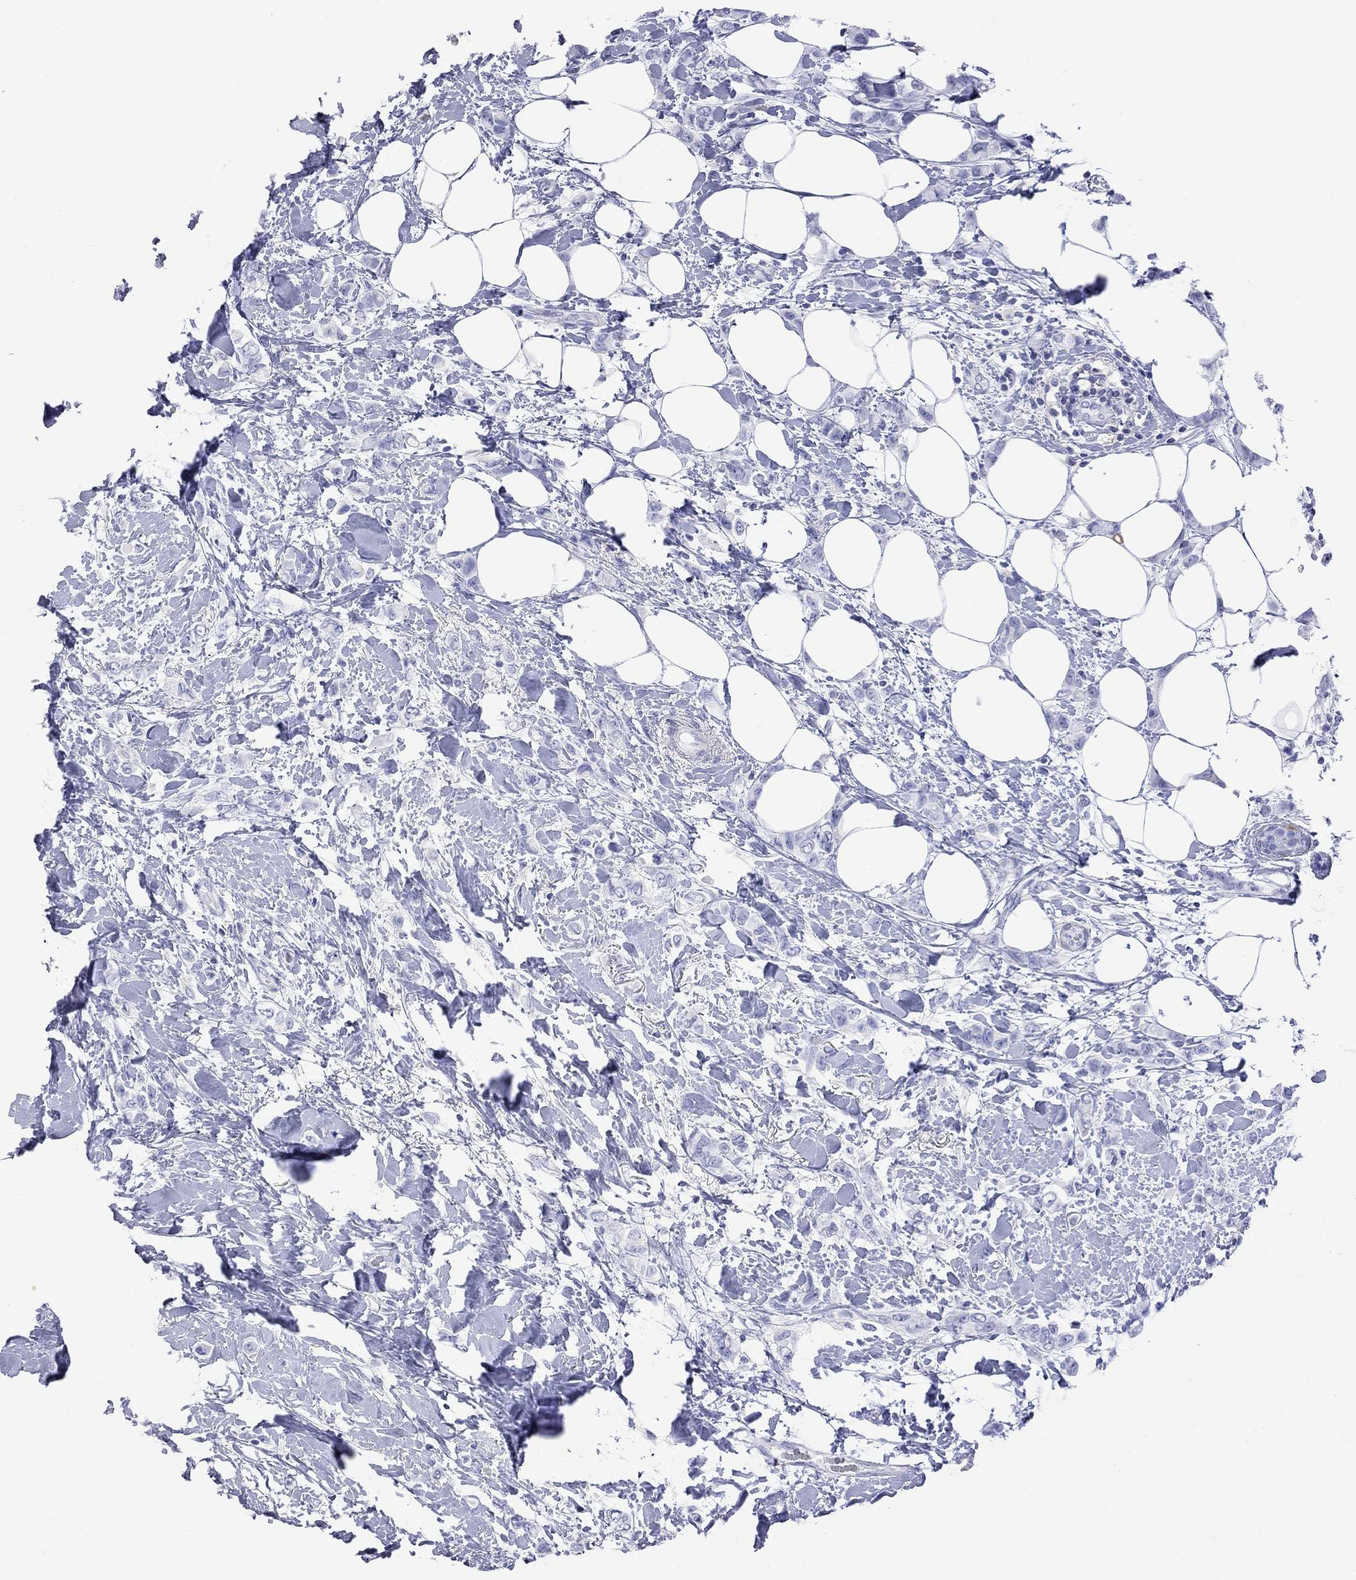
{"staining": {"intensity": "negative", "quantity": "none", "location": "none"}, "tissue": "breast cancer", "cell_type": "Tumor cells", "image_type": "cancer", "snomed": [{"axis": "morphology", "description": "Lobular carcinoma"}, {"axis": "topography", "description": "Breast"}], "caption": "Immunohistochemical staining of breast cancer displays no significant staining in tumor cells.", "gene": "S100A3", "patient": {"sex": "female", "age": 66}}